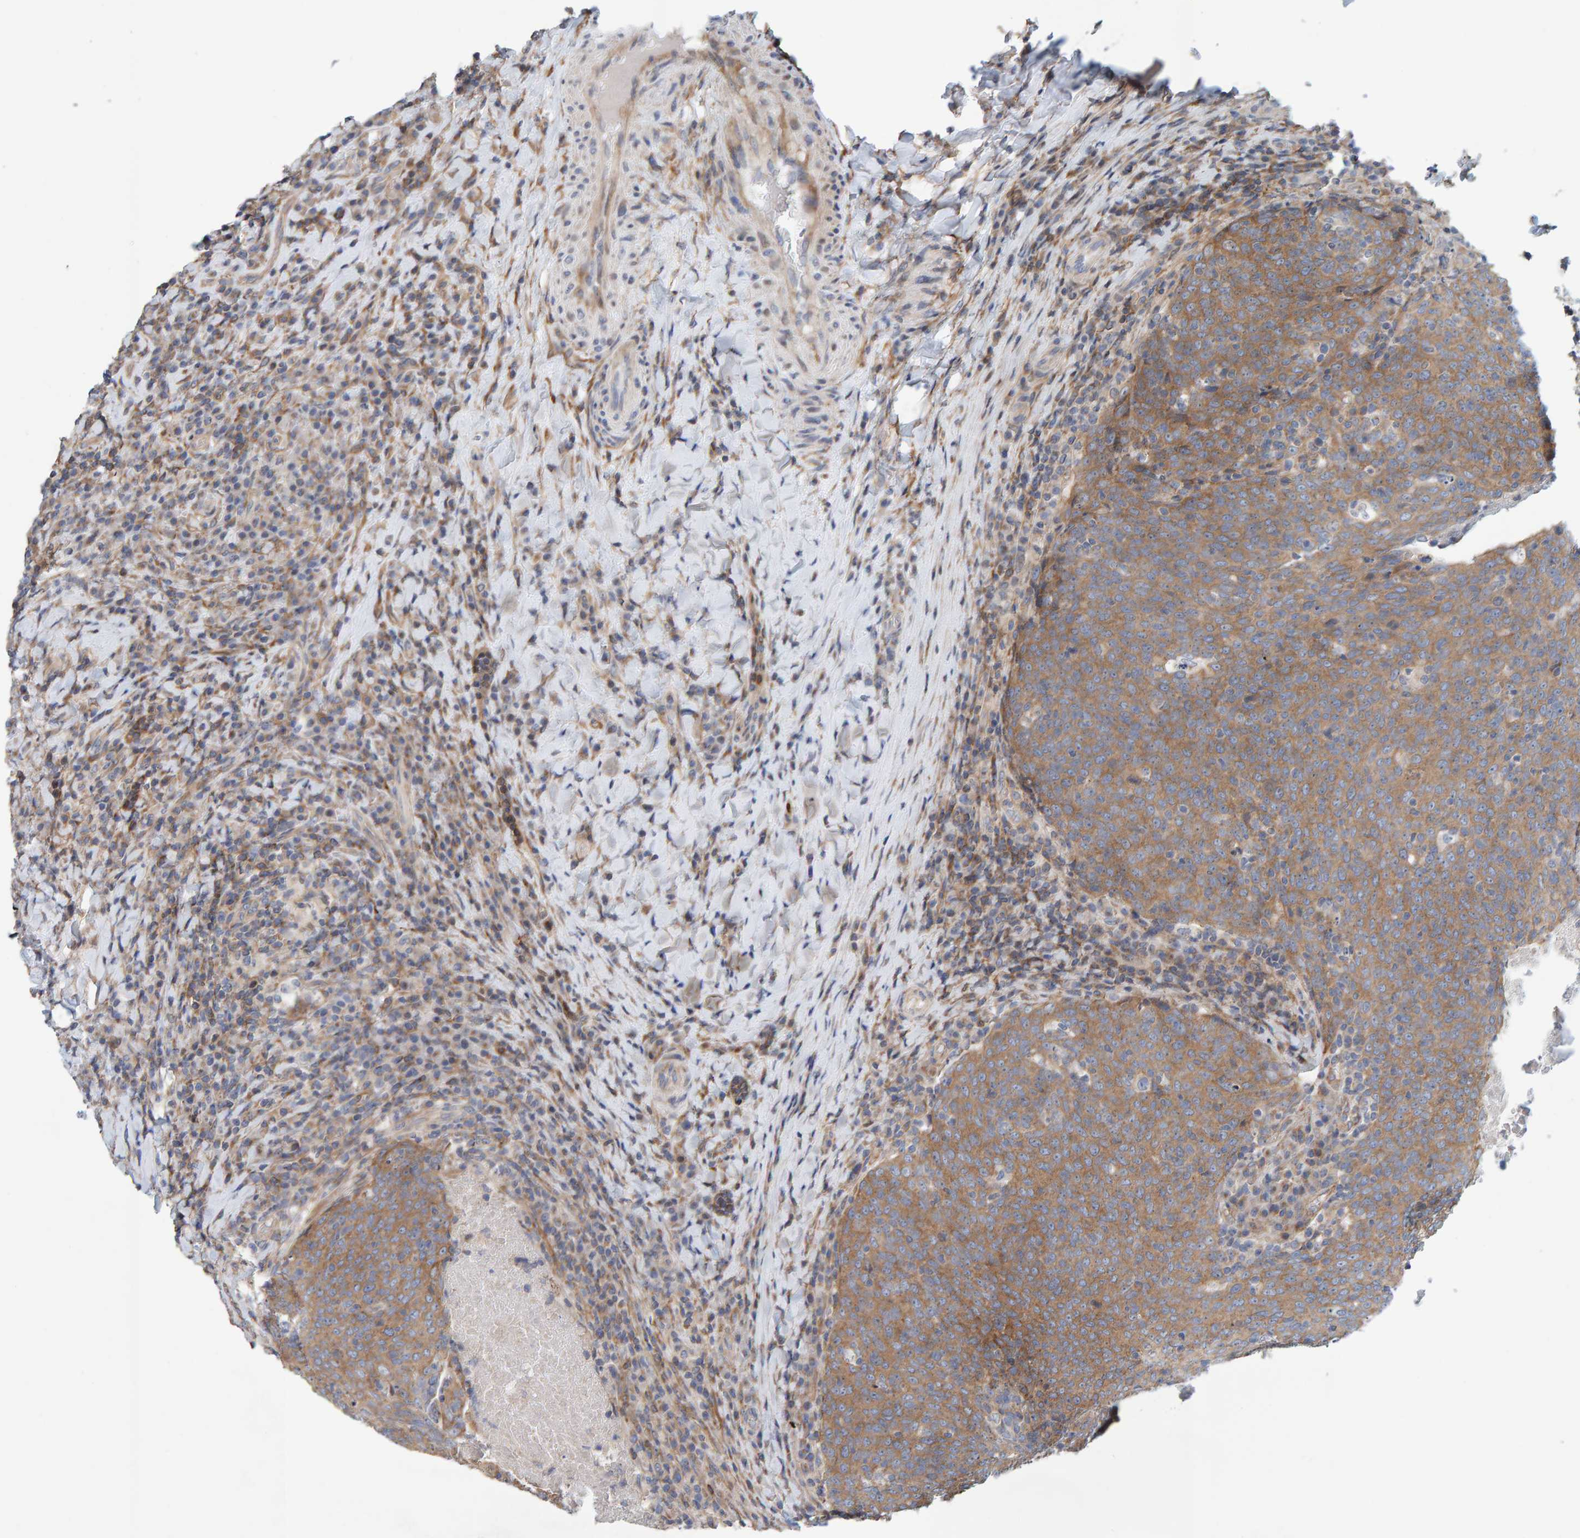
{"staining": {"intensity": "moderate", "quantity": ">75%", "location": "cytoplasmic/membranous"}, "tissue": "head and neck cancer", "cell_type": "Tumor cells", "image_type": "cancer", "snomed": [{"axis": "morphology", "description": "Squamous cell carcinoma, NOS"}, {"axis": "morphology", "description": "Squamous cell carcinoma, metastatic, NOS"}, {"axis": "topography", "description": "Lymph node"}, {"axis": "topography", "description": "Head-Neck"}], "caption": "Moderate cytoplasmic/membranous staining for a protein is seen in about >75% of tumor cells of head and neck squamous cell carcinoma using IHC.", "gene": "RGP1", "patient": {"sex": "male", "age": 62}}